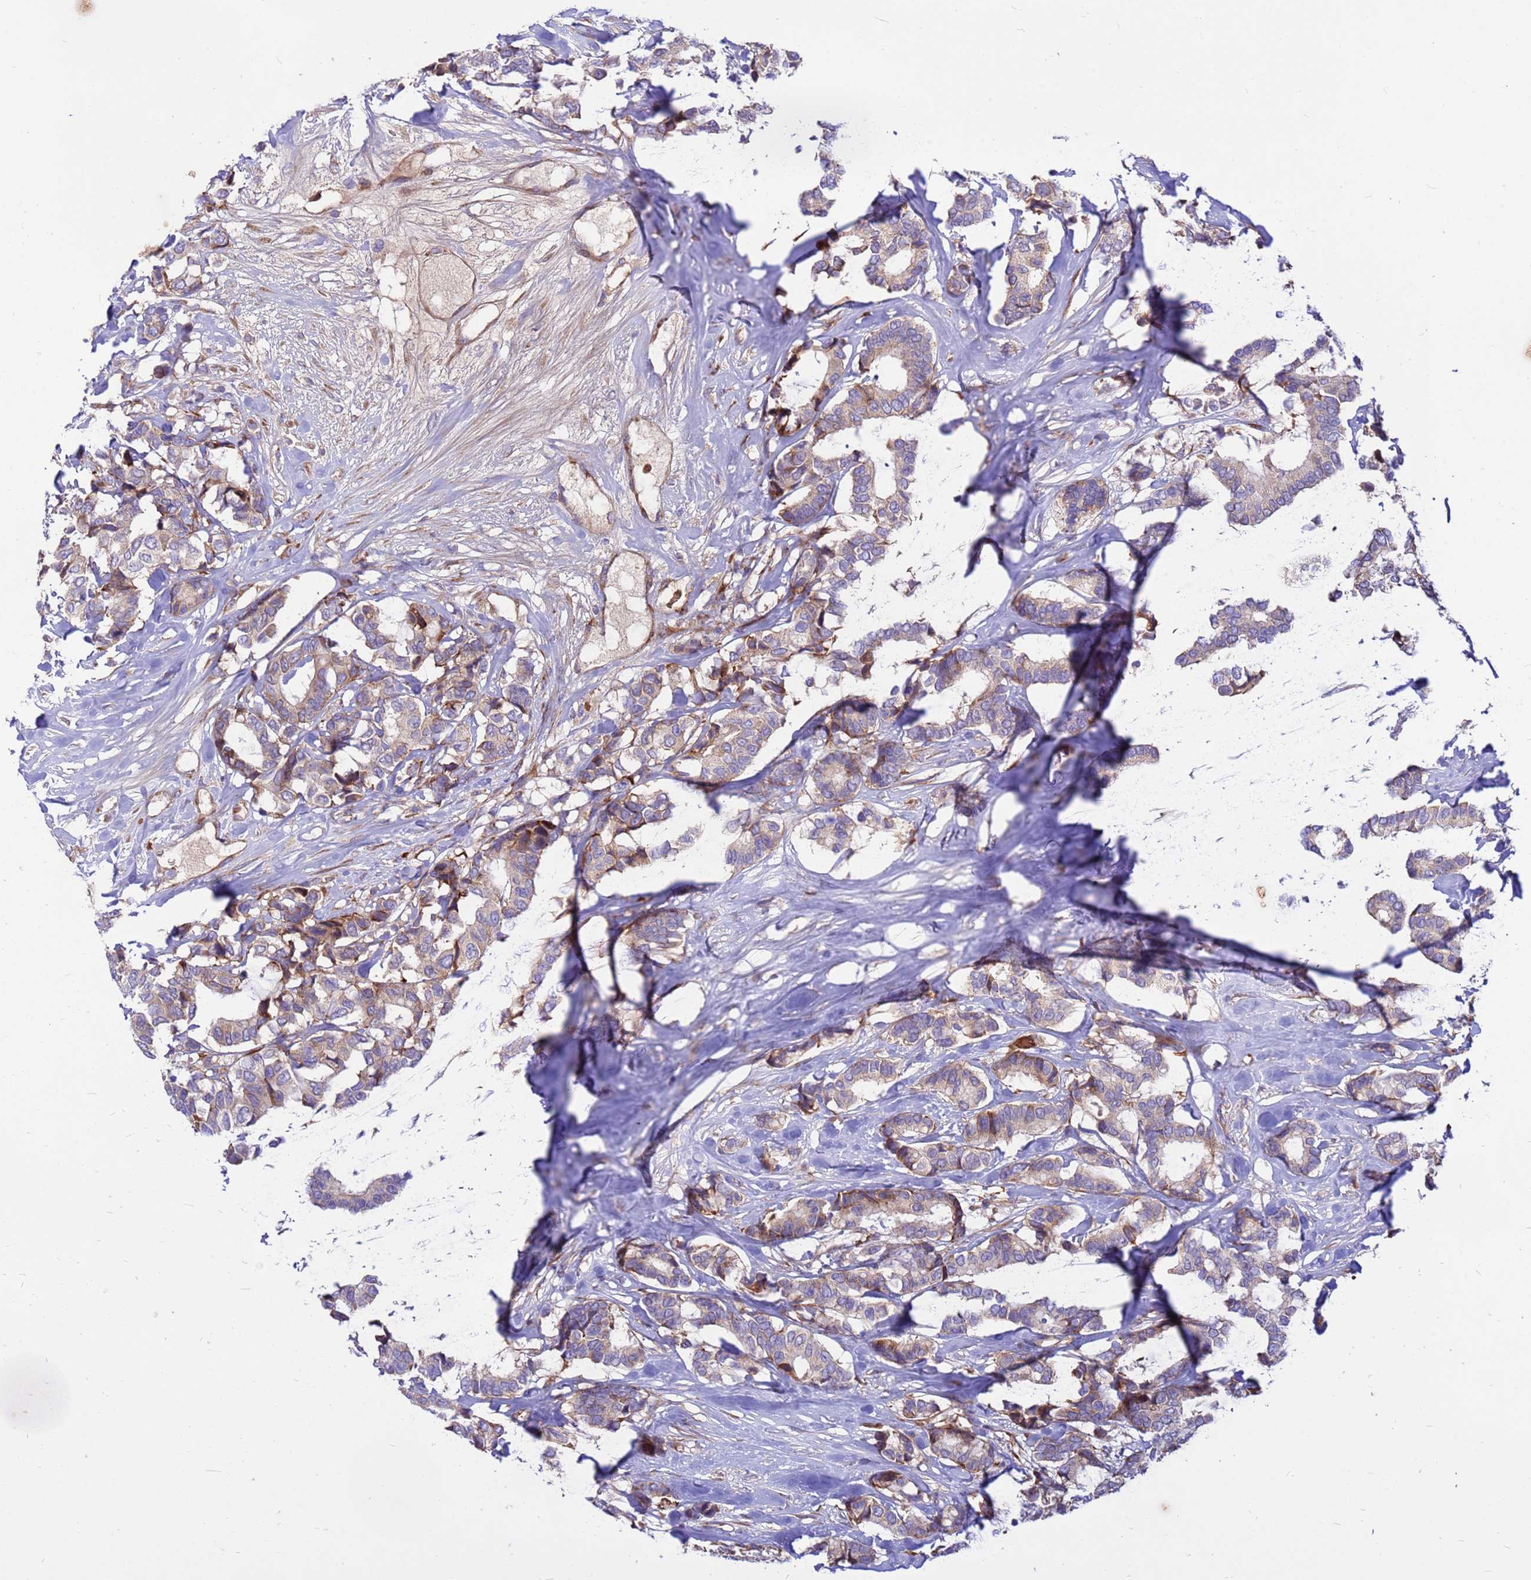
{"staining": {"intensity": "moderate", "quantity": "<25%", "location": "cytoplasmic/membranous"}, "tissue": "breast cancer", "cell_type": "Tumor cells", "image_type": "cancer", "snomed": [{"axis": "morphology", "description": "Normal tissue, NOS"}, {"axis": "morphology", "description": "Duct carcinoma"}, {"axis": "topography", "description": "Breast"}], "caption": "Human breast intraductal carcinoma stained for a protein (brown) exhibits moderate cytoplasmic/membranous positive positivity in approximately <25% of tumor cells.", "gene": "ZNF669", "patient": {"sex": "female", "age": 87}}